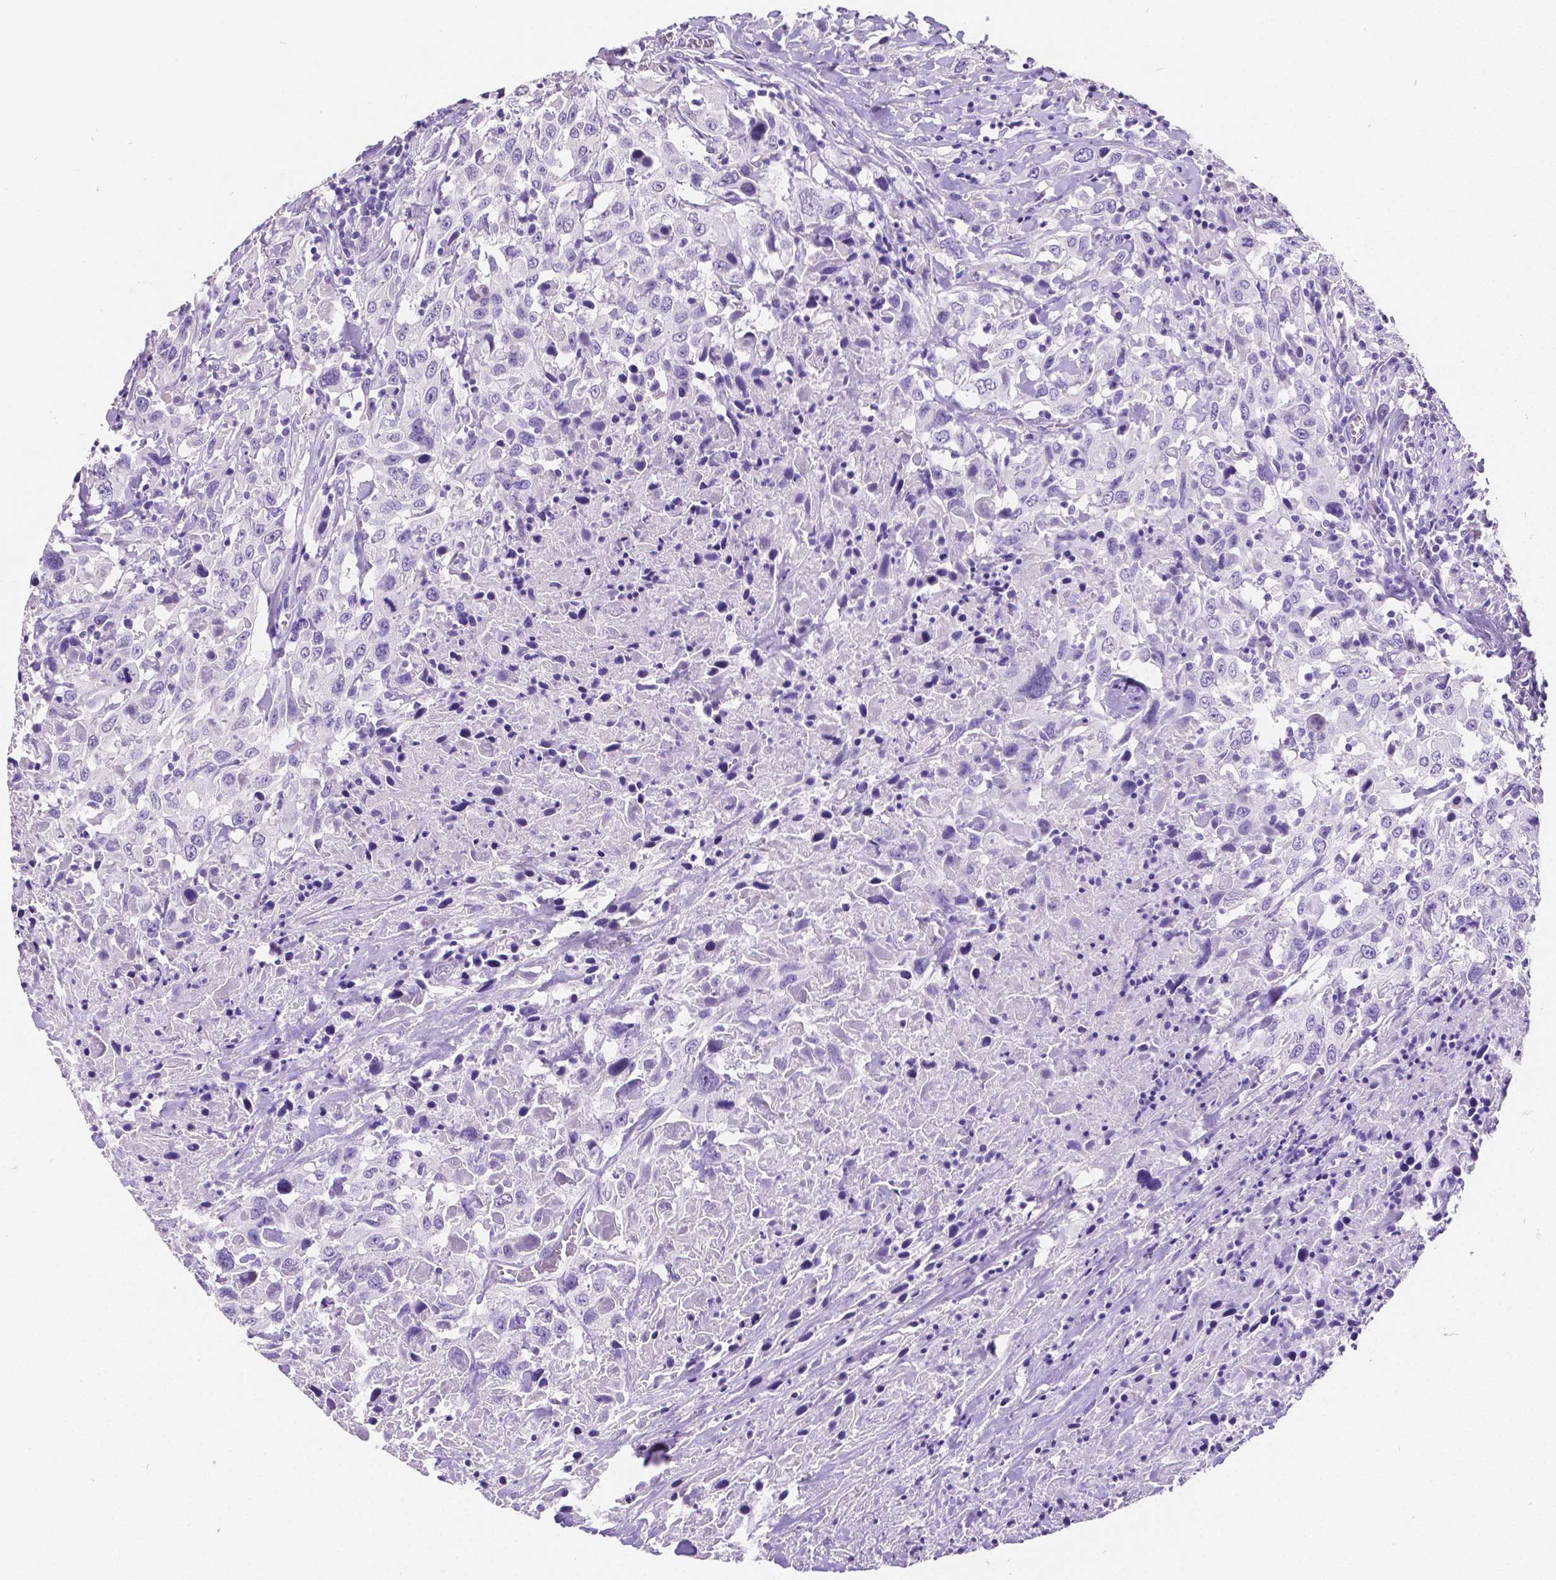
{"staining": {"intensity": "negative", "quantity": "none", "location": "none"}, "tissue": "urothelial cancer", "cell_type": "Tumor cells", "image_type": "cancer", "snomed": [{"axis": "morphology", "description": "Urothelial carcinoma, High grade"}, {"axis": "topography", "description": "Urinary bladder"}], "caption": "There is no significant staining in tumor cells of urothelial carcinoma (high-grade). The staining was performed using DAB to visualize the protein expression in brown, while the nuclei were stained in blue with hematoxylin (Magnification: 20x).", "gene": "SATB2", "patient": {"sex": "male", "age": 61}}